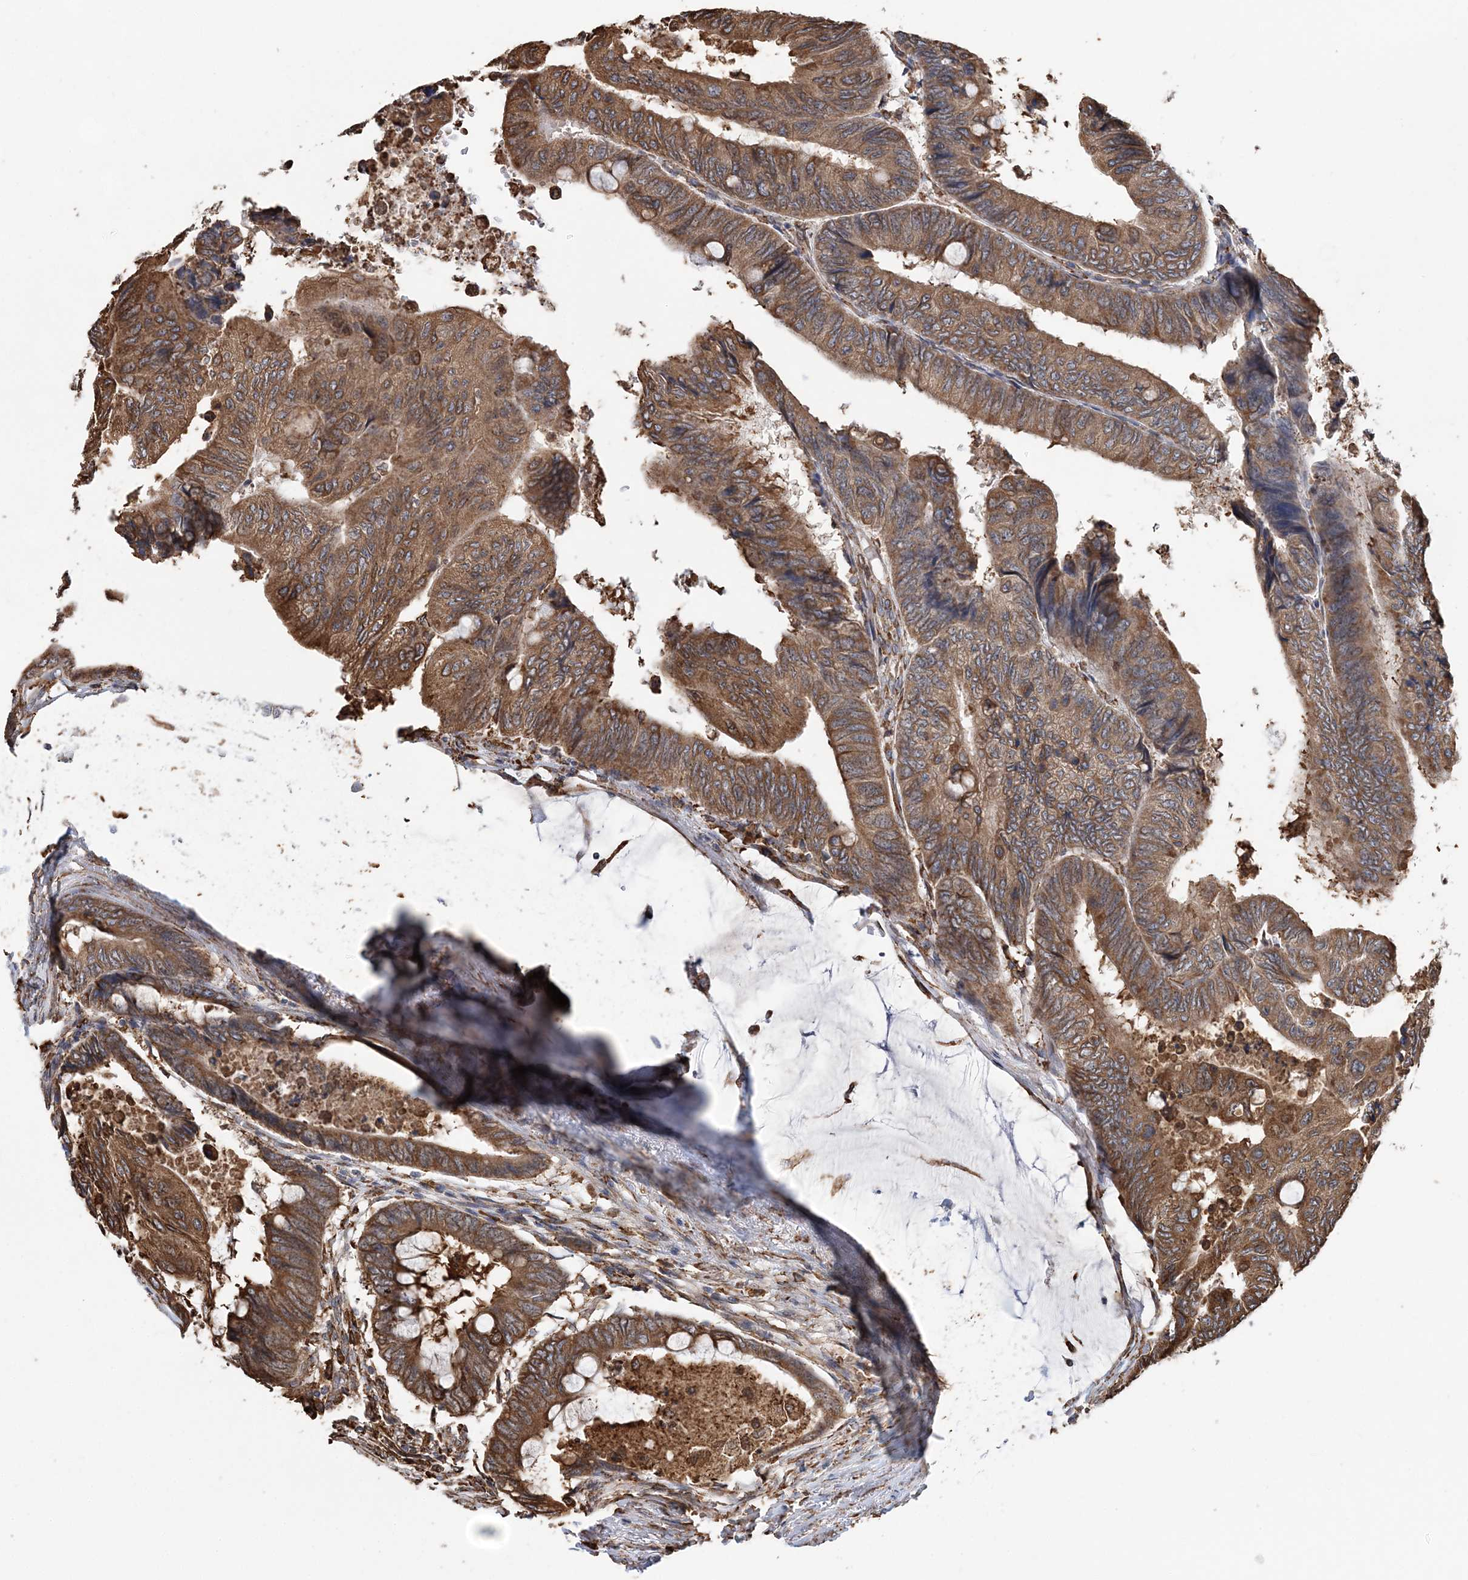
{"staining": {"intensity": "moderate", "quantity": ">75%", "location": "cytoplasmic/membranous"}, "tissue": "colorectal cancer", "cell_type": "Tumor cells", "image_type": "cancer", "snomed": [{"axis": "morphology", "description": "Normal tissue, NOS"}, {"axis": "morphology", "description": "Adenocarcinoma, NOS"}, {"axis": "topography", "description": "Rectum"}, {"axis": "topography", "description": "Peripheral nerve tissue"}], "caption": "Protein expression analysis of human colorectal cancer reveals moderate cytoplasmic/membranous expression in about >75% of tumor cells.", "gene": "WDR12", "patient": {"sex": "male", "age": 92}}